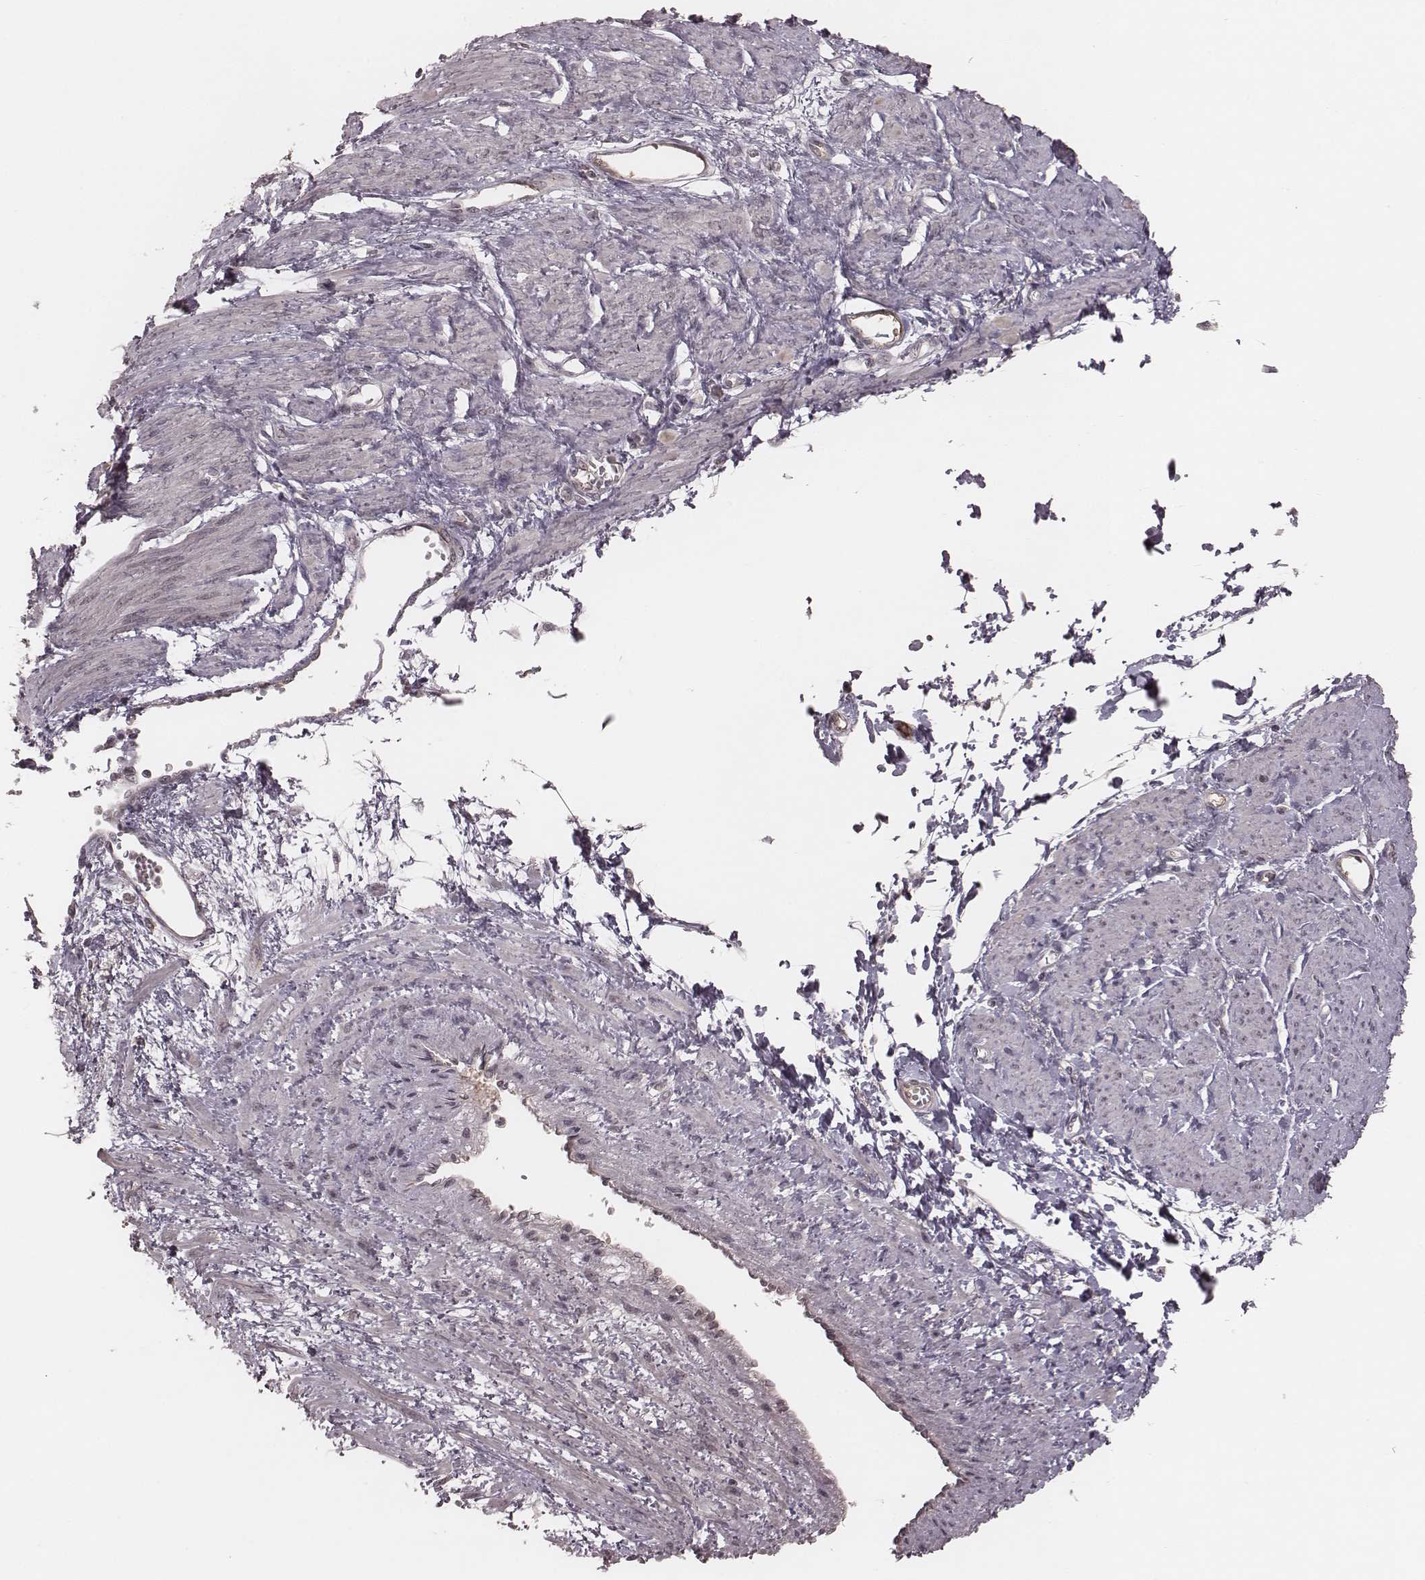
{"staining": {"intensity": "negative", "quantity": "none", "location": "none"}, "tissue": "smooth muscle", "cell_type": "Smooth muscle cells", "image_type": "normal", "snomed": [{"axis": "morphology", "description": "Normal tissue, NOS"}, {"axis": "topography", "description": "Smooth muscle"}, {"axis": "topography", "description": "Uterus"}], "caption": "An IHC histopathology image of unremarkable smooth muscle is shown. There is no staining in smooth muscle cells of smooth muscle. (Brightfield microscopy of DAB immunohistochemistry (IHC) at high magnification).", "gene": "IL5", "patient": {"sex": "female", "age": 39}}